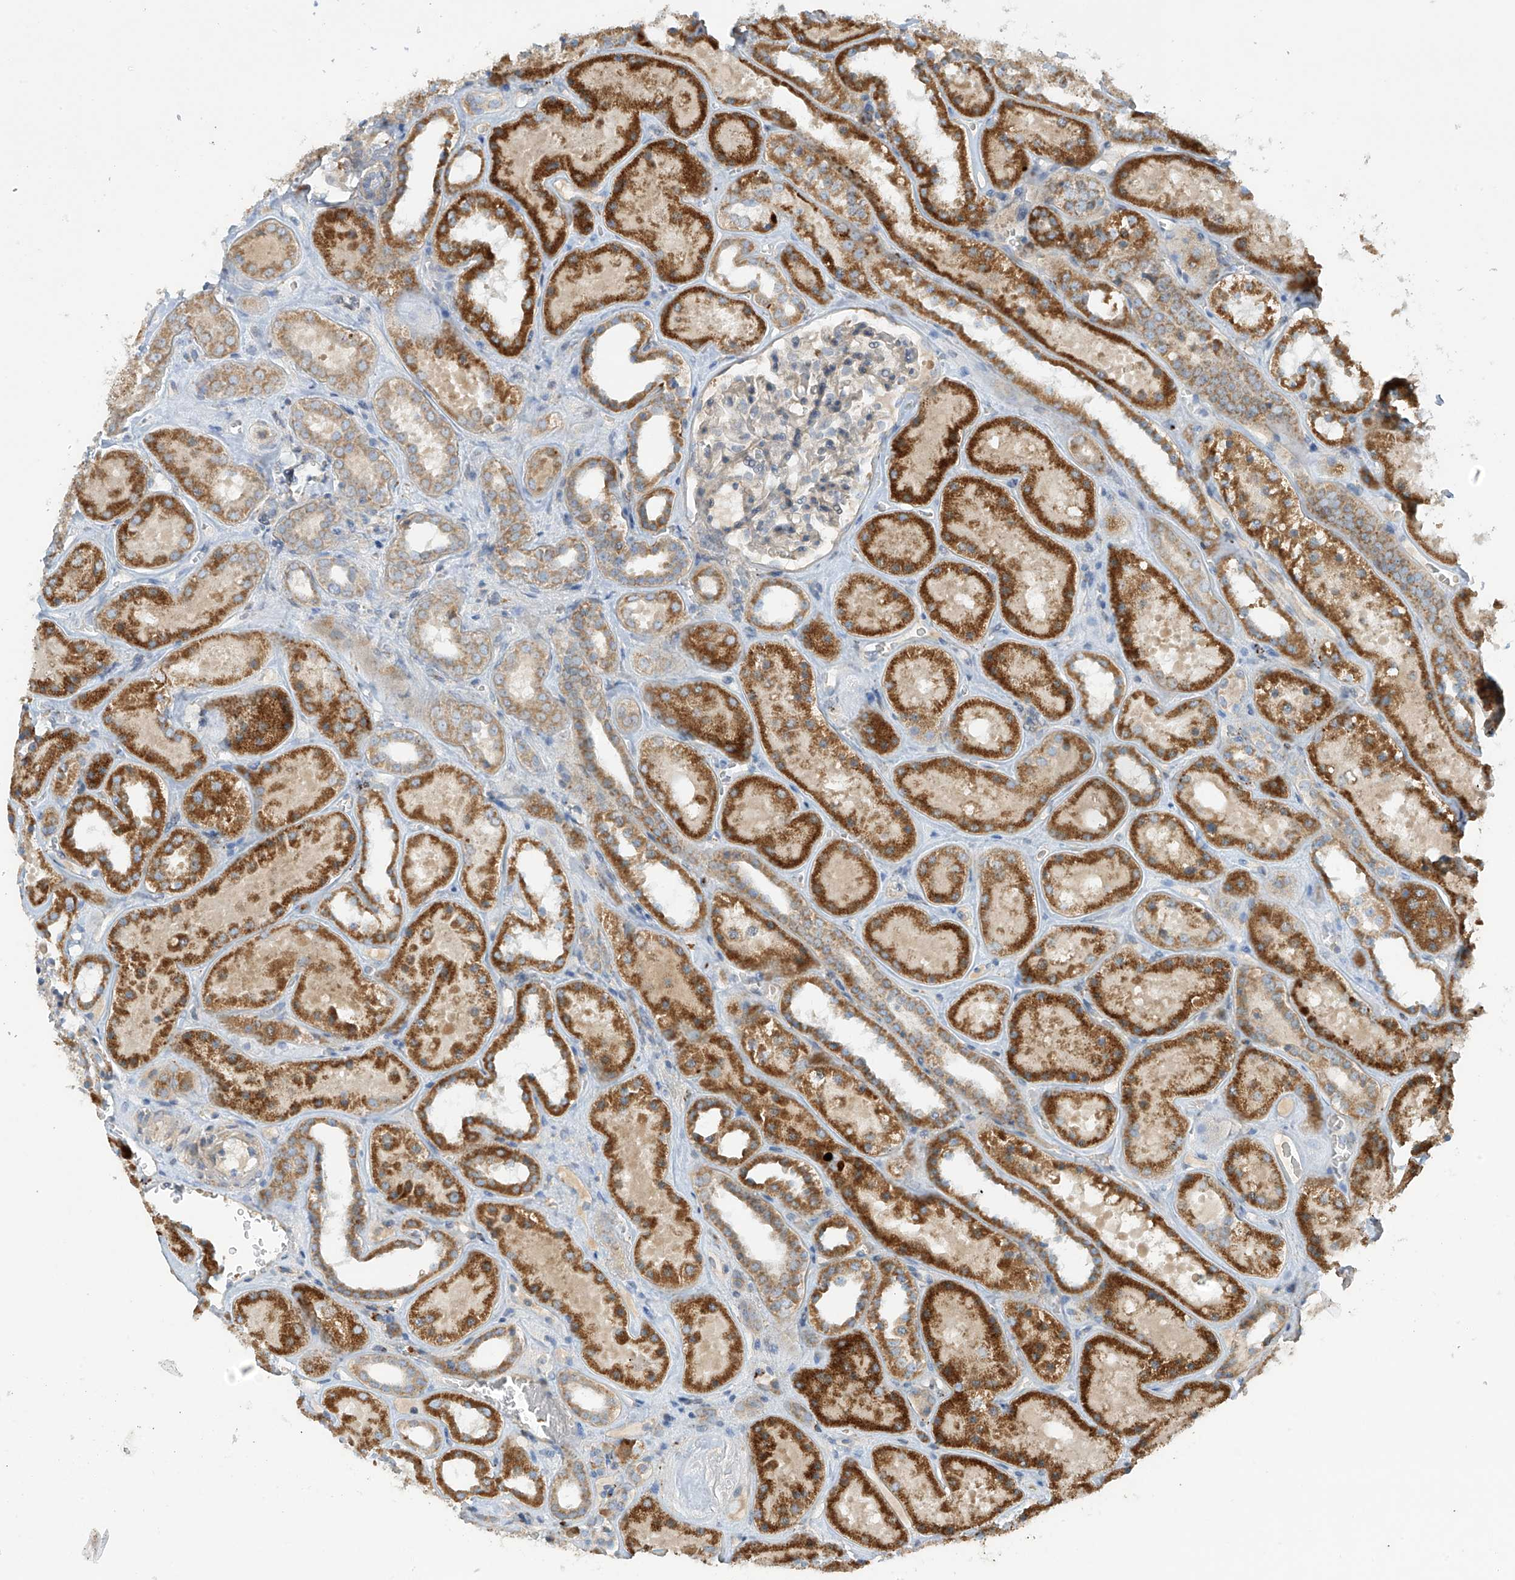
{"staining": {"intensity": "negative", "quantity": "none", "location": "none"}, "tissue": "kidney", "cell_type": "Cells in glomeruli", "image_type": "normal", "snomed": [{"axis": "morphology", "description": "Normal tissue, NOS"}, {"axis": "topography", "description": "Kidney"}], "caption": "DAB (3,3'-diaminobenzidine) immunohistochemical staining of unremarkable human kidney reveals no significant expression in cells in glomeruli. (DAB (3,3'-diaminobenzidine) immunohistochemistry (IHC), high magnification).", "gene": "METTL18", "patient": {"sex": "female", "age": 41}}